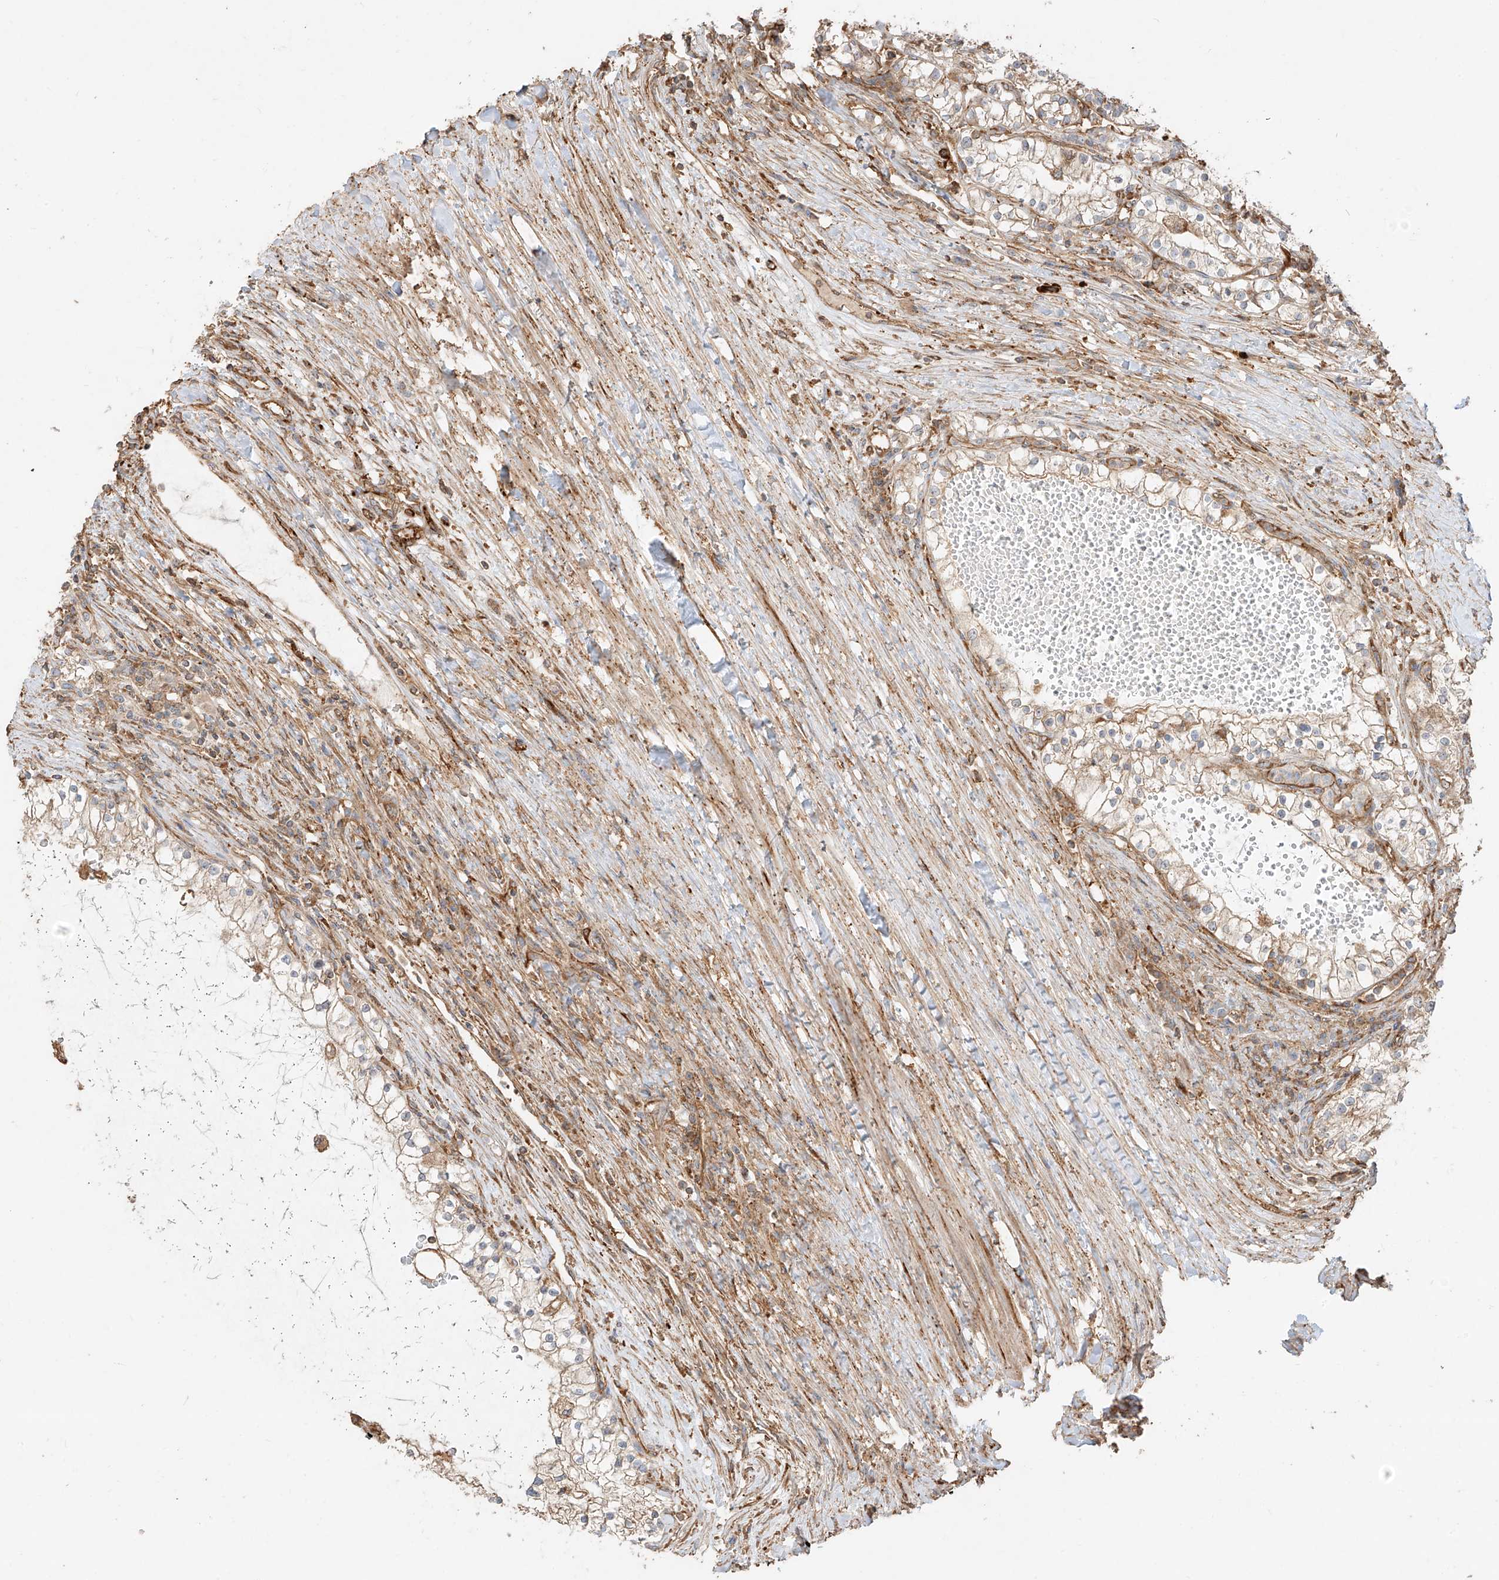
{"staining": {"intensity": "weak", "quantity": ">75%", "location": "cytoplasmic/membranous"}, "tissue": "renal cancer", "cell_type": "Tumor cells", "image_type": "cancer", "snomed": [{"axis": "morphology", "description": "Normal tissue, NOS"}, {"axis": "morphology", "description": "Adenocarcinoma, NOS"}, {"axis": "topography", "description": "Kidney"}], "caption": "Immunohistochemistry (IHC) micrograph of human renal adenocarcinoma stained for a protein (brown), which shows low levels of weak cytoplasmic/membranous staining in about >75% of tumor cells.", "gene": "SNX9", "patient": {"sex": "male", "age": 68}}